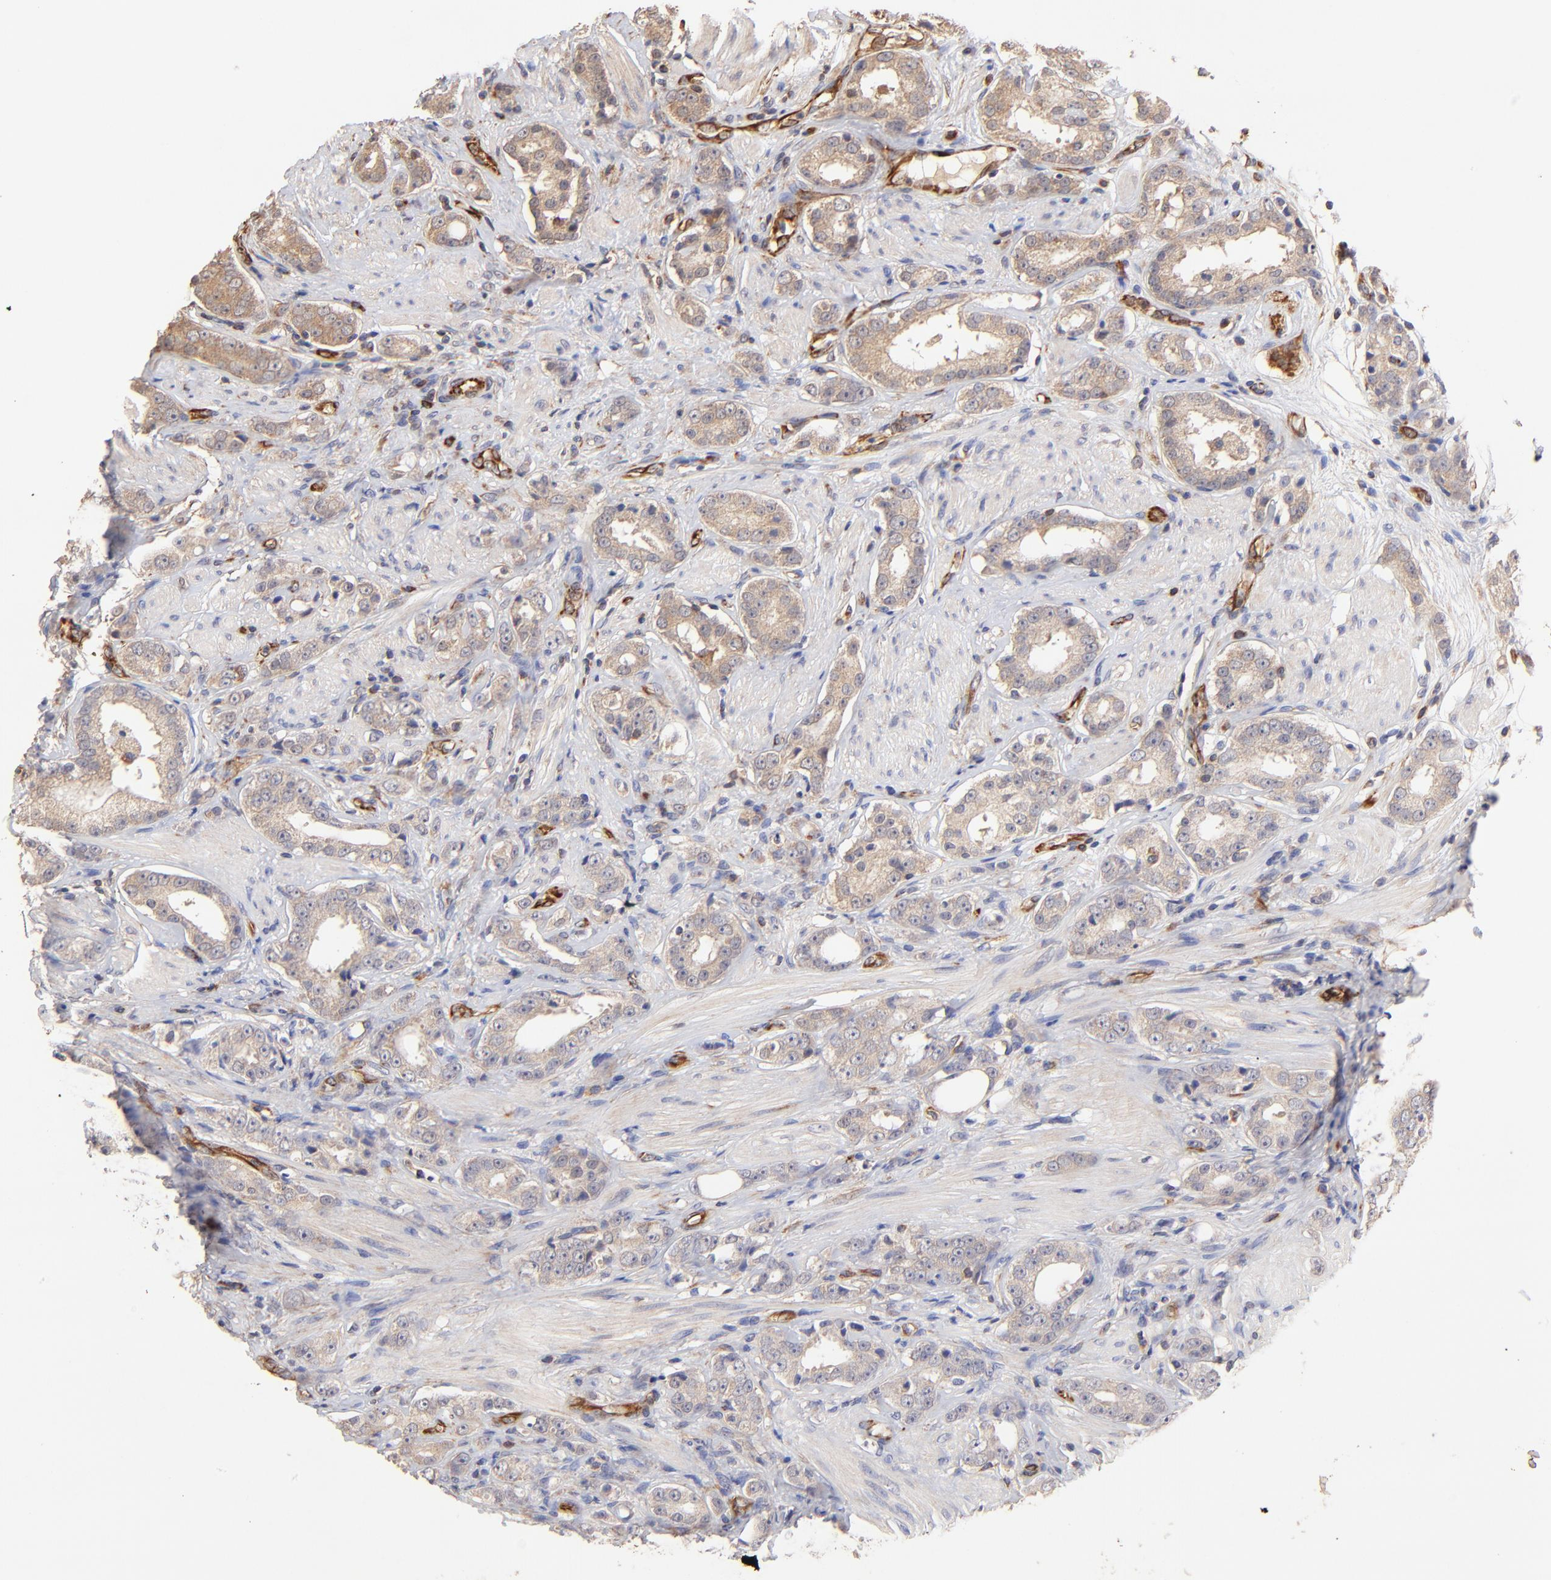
{"staining": {"intensity": "weak", "quantity": ">75%", "location": "cytoplasmic/membranous"}, "tissue": "prostate cancer", "cell_type": "Tumor cells", "image_type": "cancer", "snomed": [{"axis": "morphology", "description": "Adenocarcinoma, Medium grade"}, {"axis": "topography", "description": "Prostate"}], "caption": "Prostate cancer (adenocarcinoma (medium-grade)) was stained to show a protein in brown. There is low levels of weak cytoplasmic/membranous staining in approximately >75% of tumor cells.", "gene": "TNFAIP3", "patient": {"sex": "male", "age": 53}}